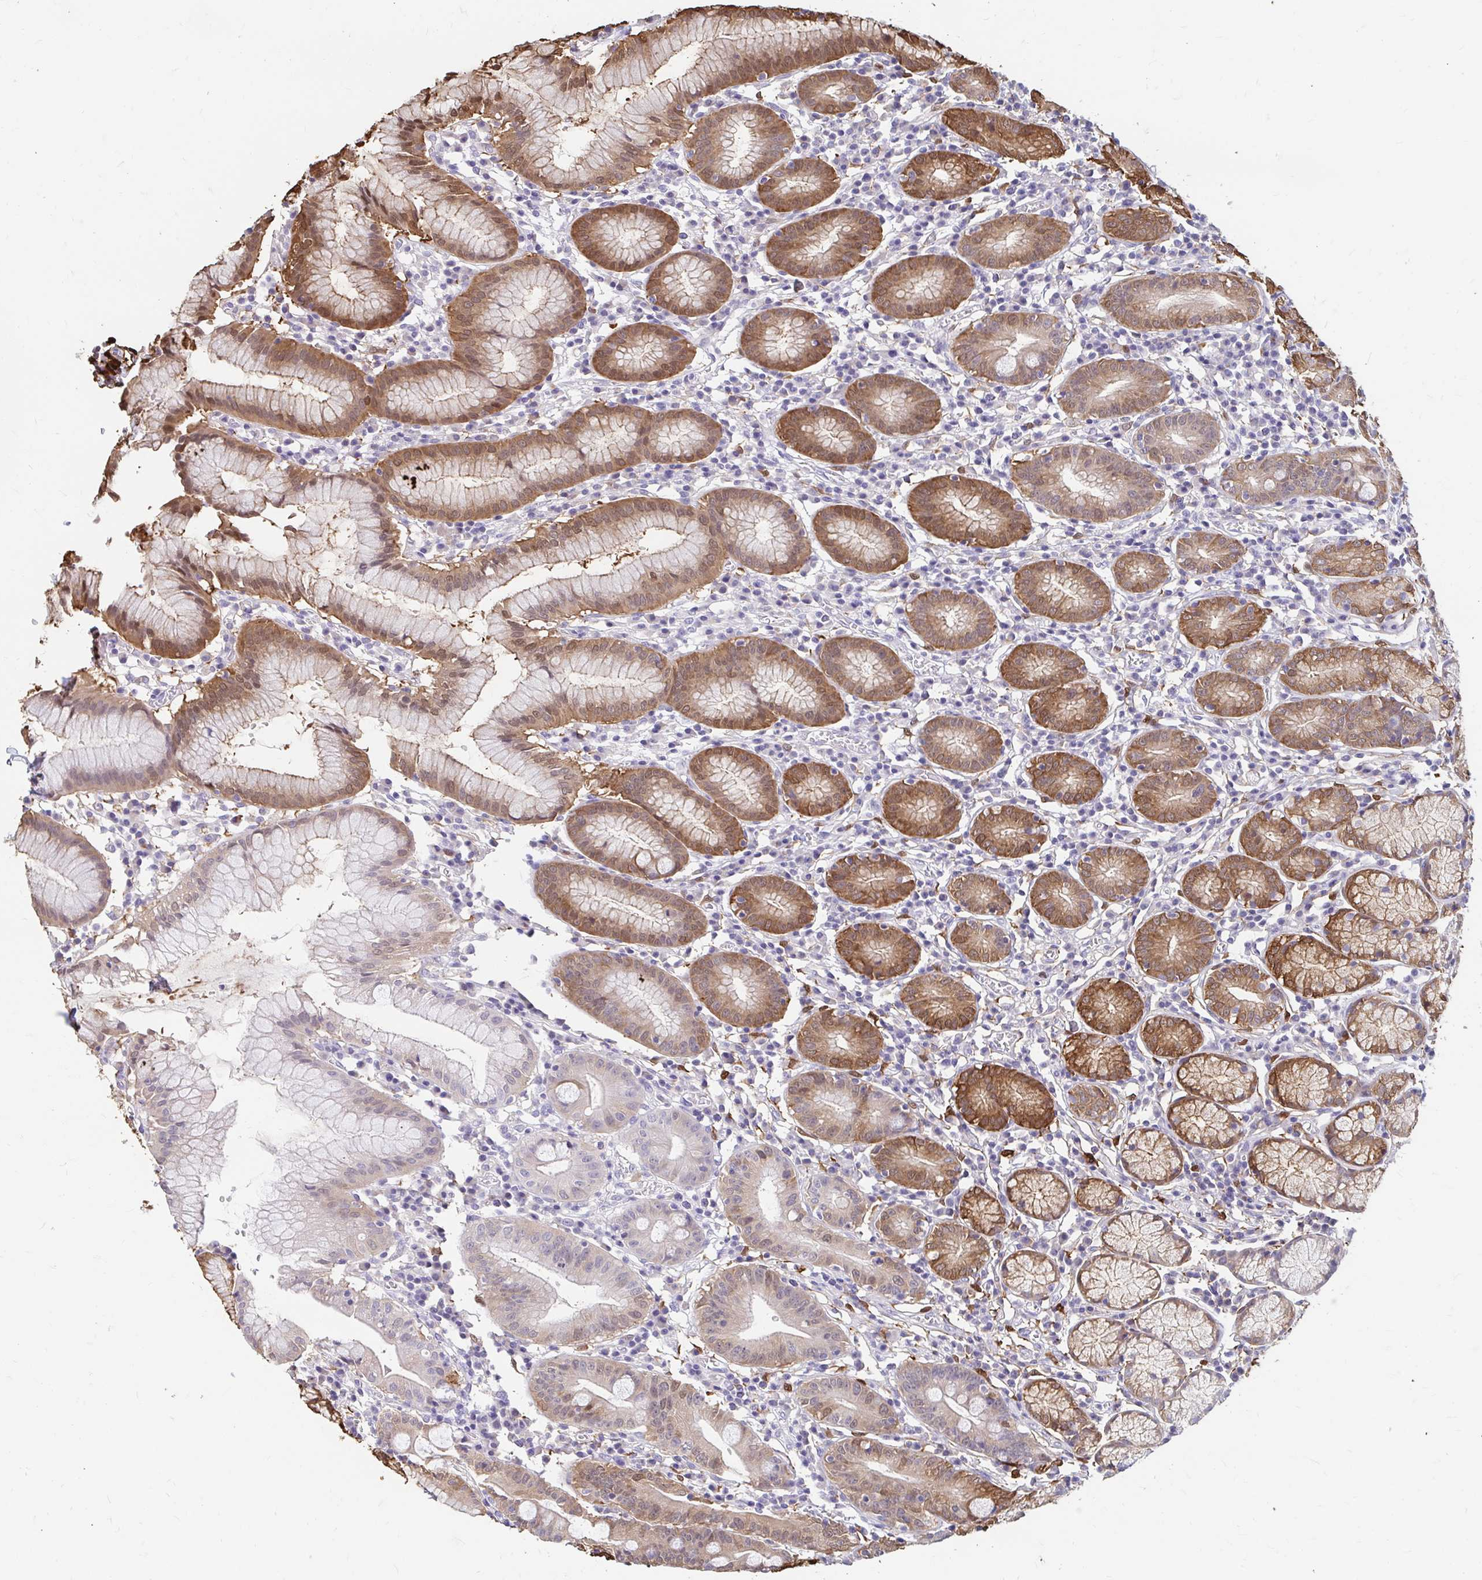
{"staining": {"intensity": "moderate", "quantity": "25%-75%", "location": "cytoplasmic/membranous"}, "tissue": "stomach", "cell_type": "Glandular cells", "image_type": "normal", "snomed": [{"axis": "morphology", "description": "Normal tissue, NOS"}, {"axis": "topography", "description": "Stomach"}], "caption": "Immunohistochemical staining of normal stomach shows 25%-75% levels of moderate cytoplasmic/membranous protein positivity in approximately 25%-75% of glandular cells. The protein of interest is shown in brown color, while the nuclei are stained blue.", "gene": "ADH1A", "patient": {"sex": "male", "age": 55}}